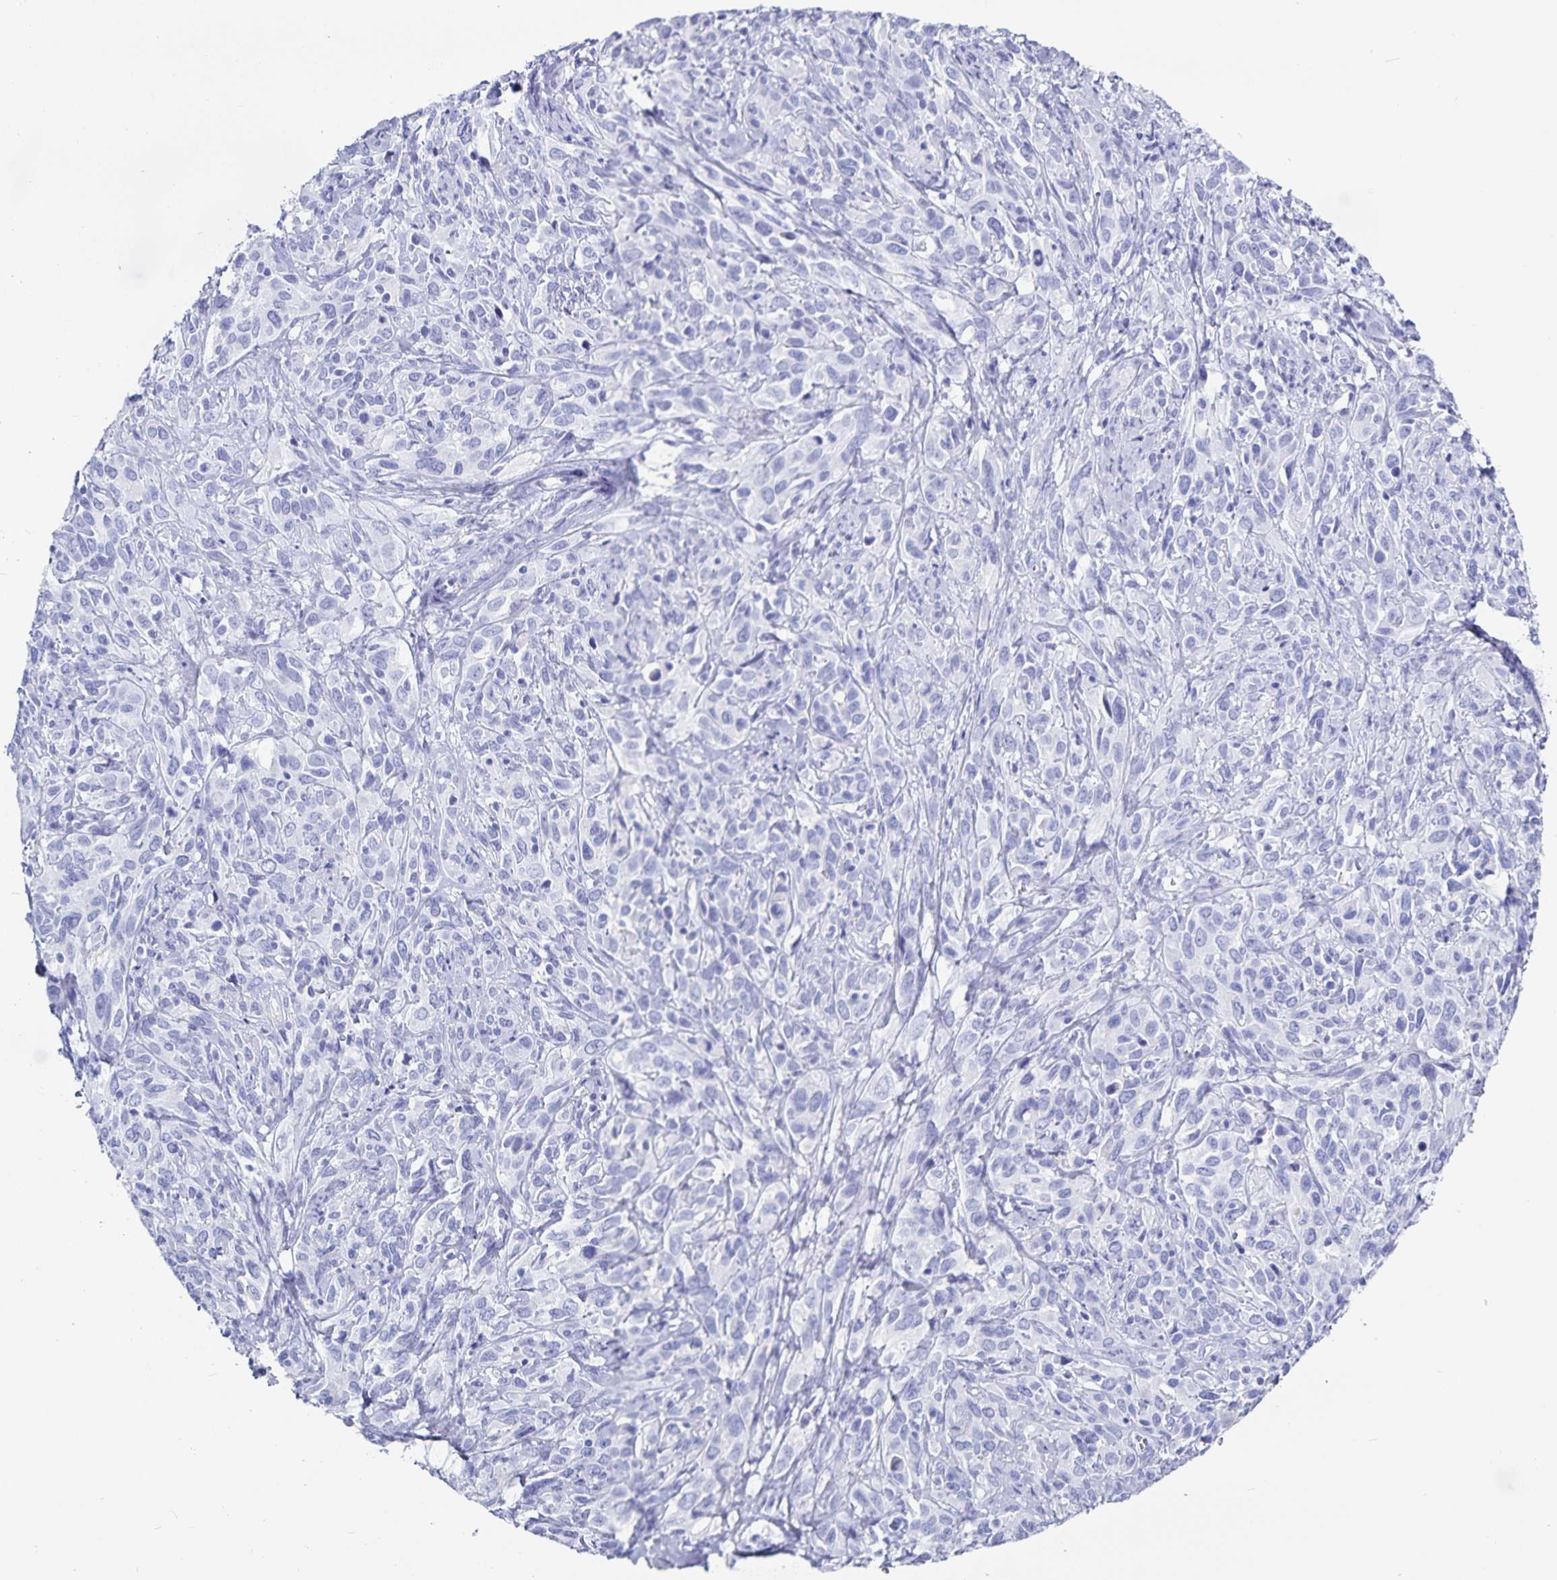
{"staining": {"intensity": "negative", "quantity": "none", "location": "none"}, "tissue": "cervical cancer", "cell_type": "Tumor cells", "image_type": "cancer", "snomed": [{"axis": "morphology", "description": "Normal tissue, NOS"}, {"axis": "morphology", "description": "Squamous cell carcinoma, NOS"}, {"axis": "topography", "description": "Cervix"}], "caption": "Histopathology image shows no significant protein staining in tumor cells of cervical cancer (squamous cell carcinoma). The staining is performed using DAB brown chromogen with nuclei counter-stained in using hematoxylin.", "gene": "C19orf73", "patient": {"sex": "female", "age": 51}}